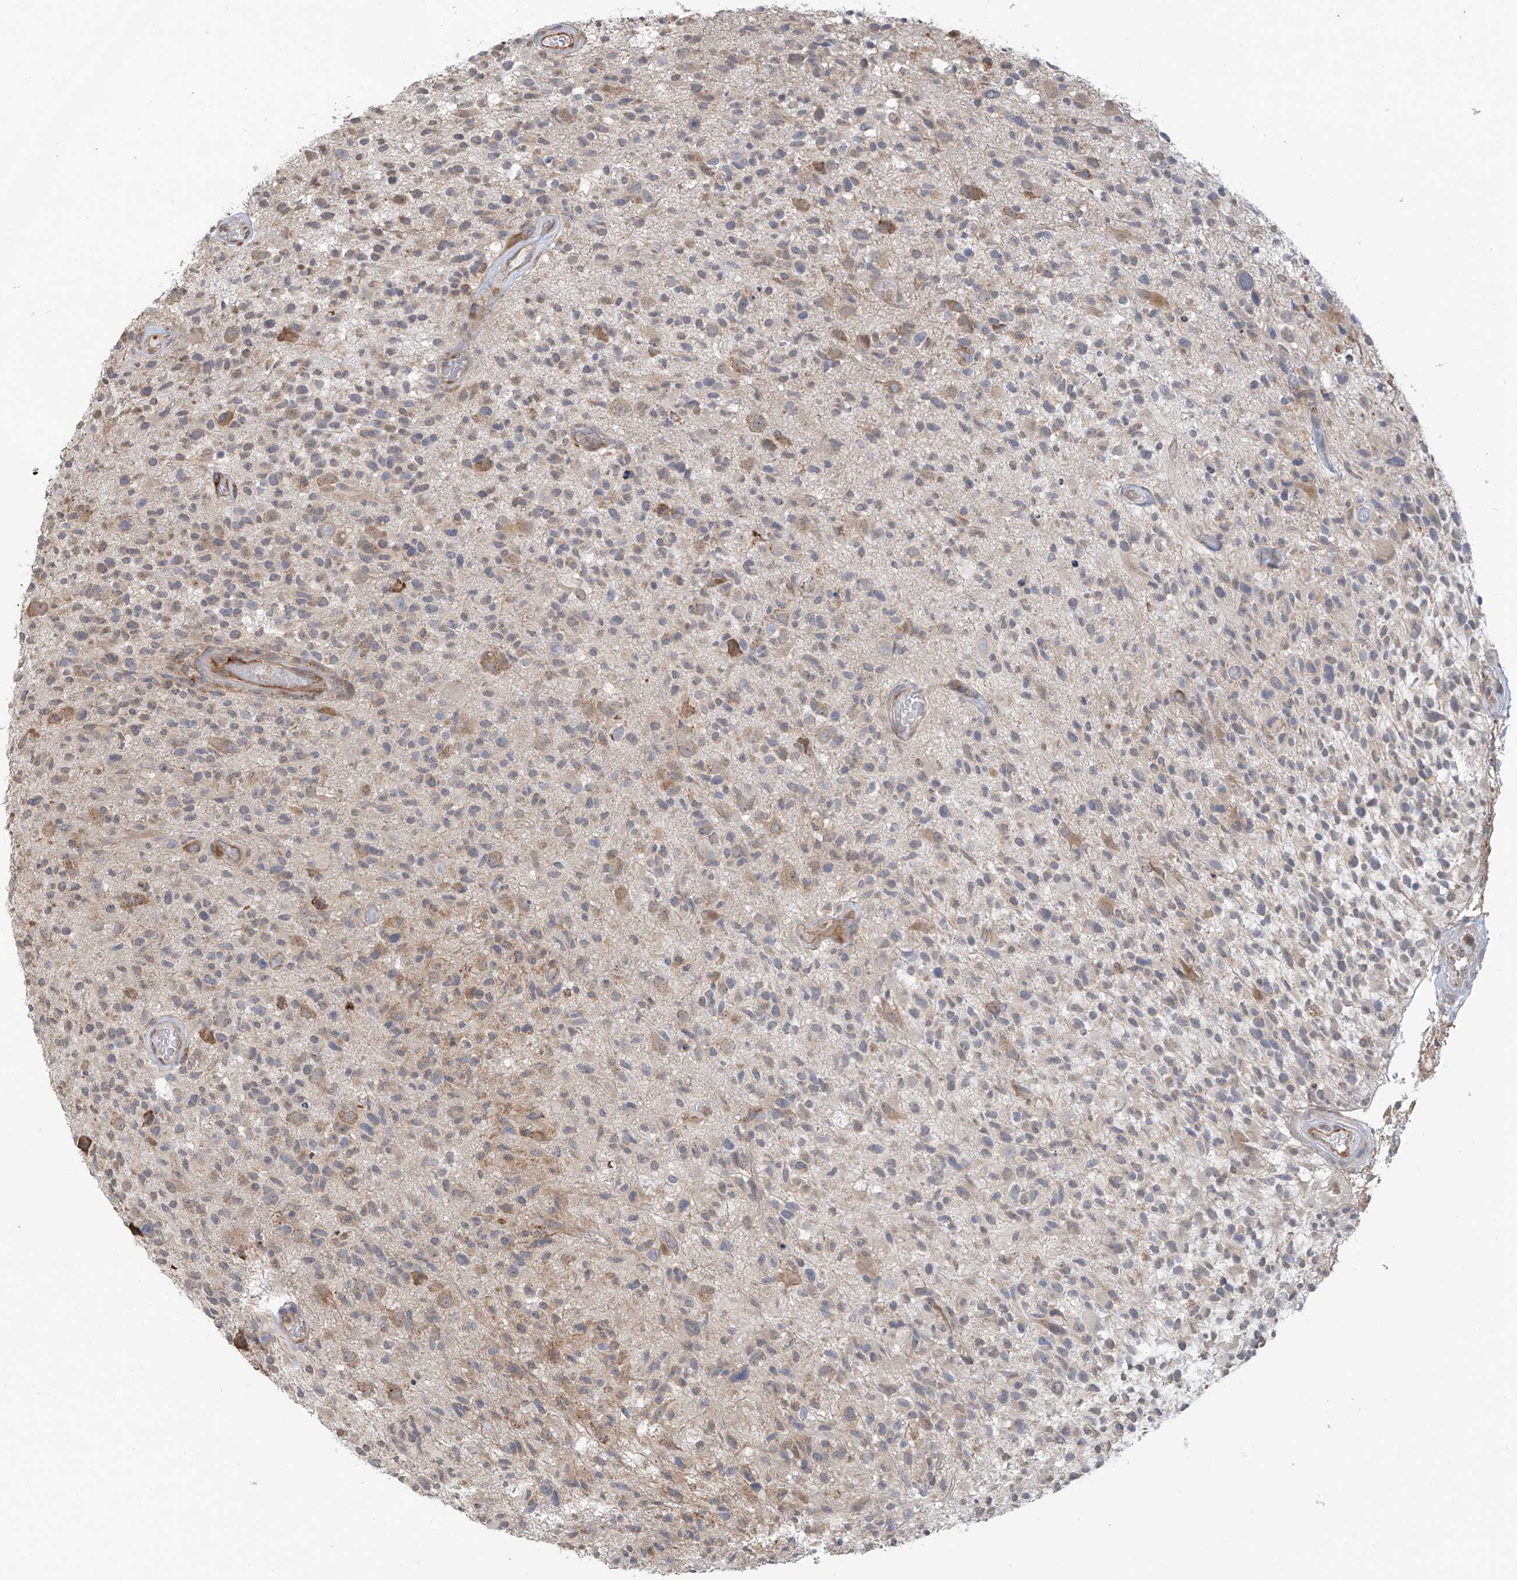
{"staining": {"intensity": "negative", "quantity": "none", "location": "none"}, "tissue": "glioma", "cell_type": "Tumor cells", "image_type": "cancer", "snomed": [{"axis": "morphology", "description": "Glioma, malignant, High grade"}, {"axis": "morphology", "description": "Glioblastoma, NOS"}, {"axis": "topography", "description": "Brain"}], "caption": "Protein analysis of glioma demonstrates no significant staining in tumor cells.", "gene": "KIAA1522", "patient": {"sex": "male", "age": 60}}